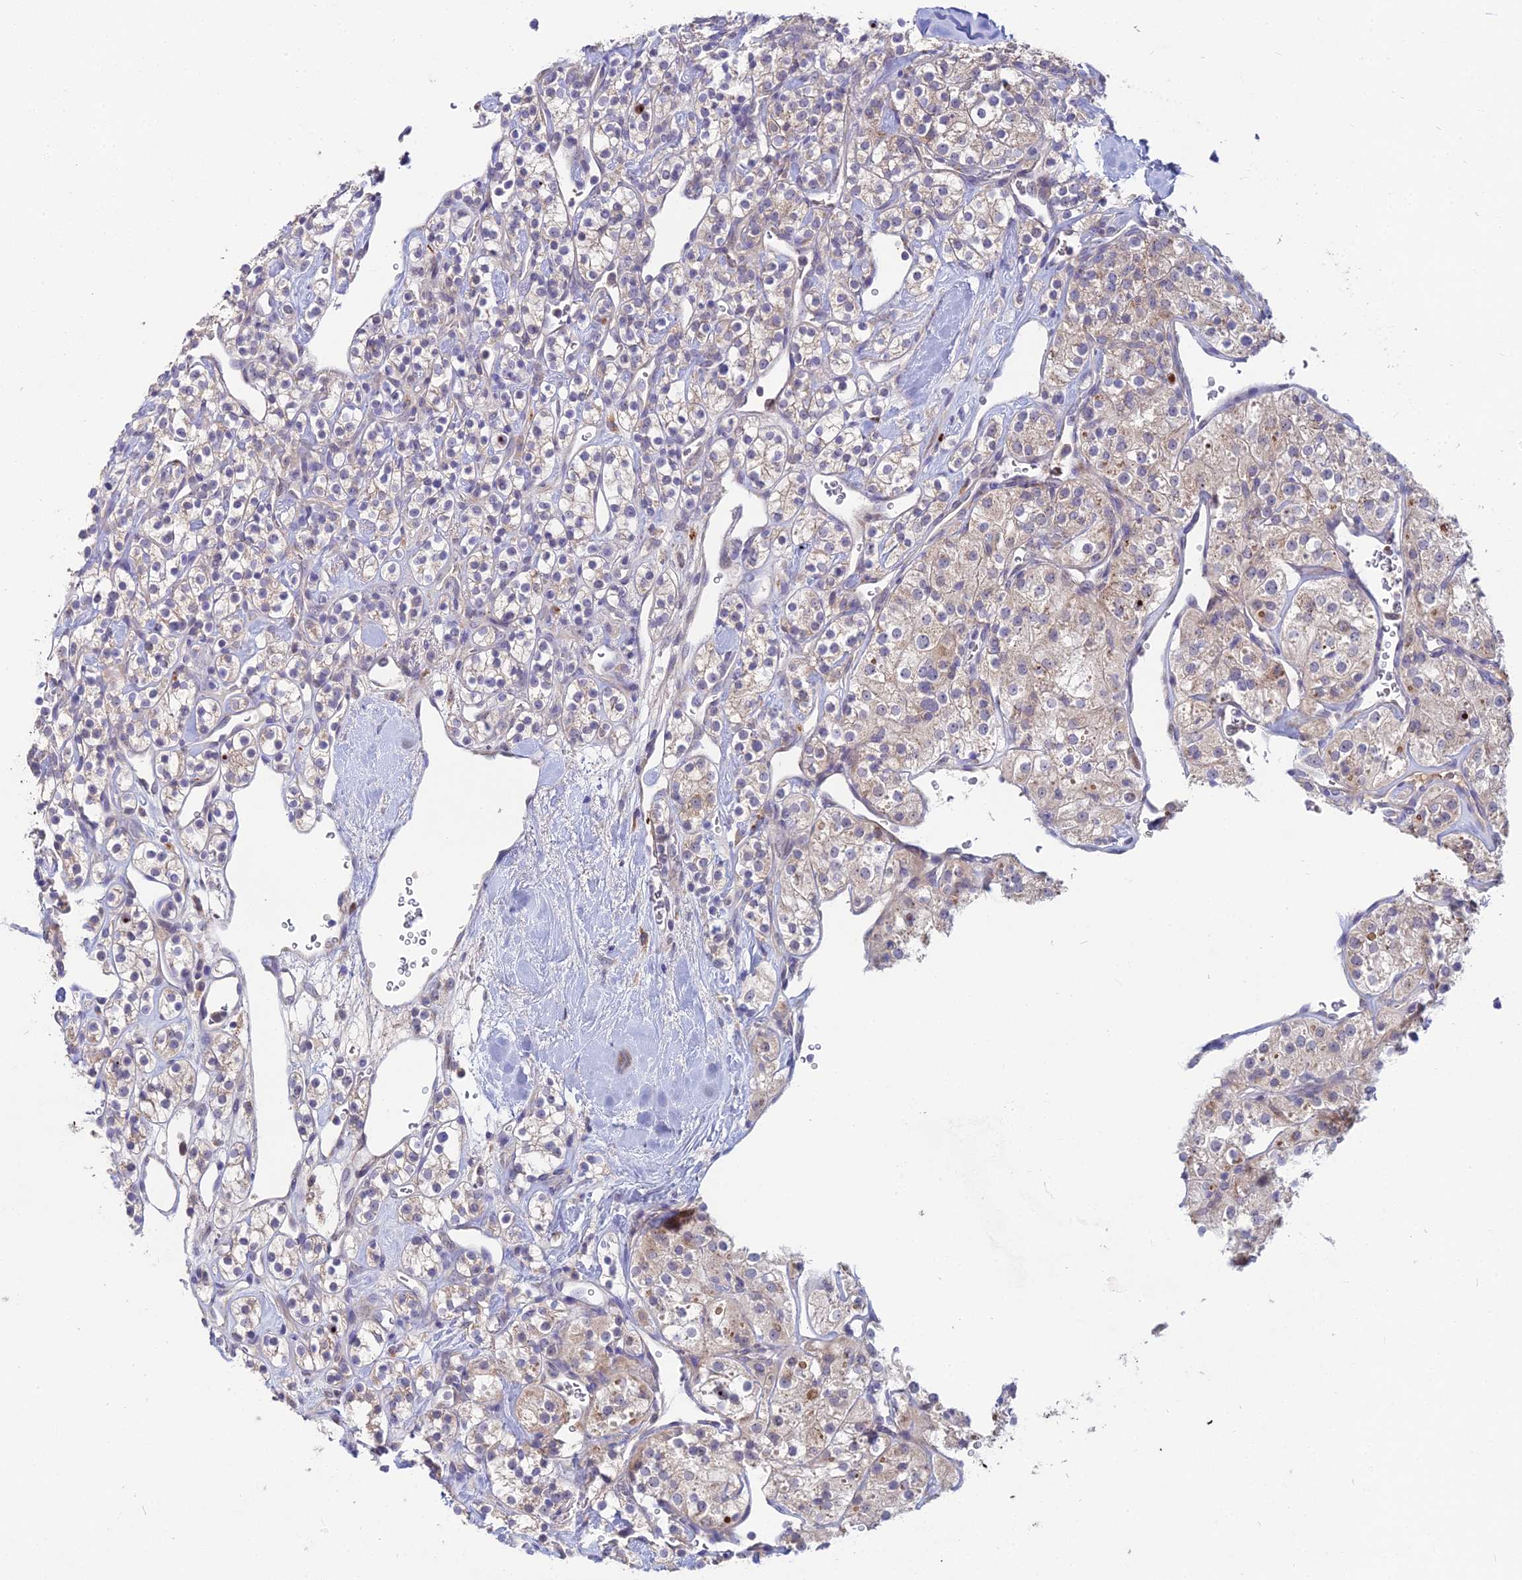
{"staining": {"intensity": "weak", "quantity": "<25%", "location": "cytoplasmic/membranous"}, "tissue": "renal cancer", "cell_type": "Tumor cells", "image_type": "cancer", "snomed": [{"axis": "morphology", "description": "Adenocarcinoma, NOS"}, {"axis": "topography", "description": "Kidney"}], "caption": "Immunohistochemistry of human adenocarcinoma (renal) demonstrates no positivity in tumor cells.", "gene": "WDR43", "patient": {"sex": "male", "age": 77}}